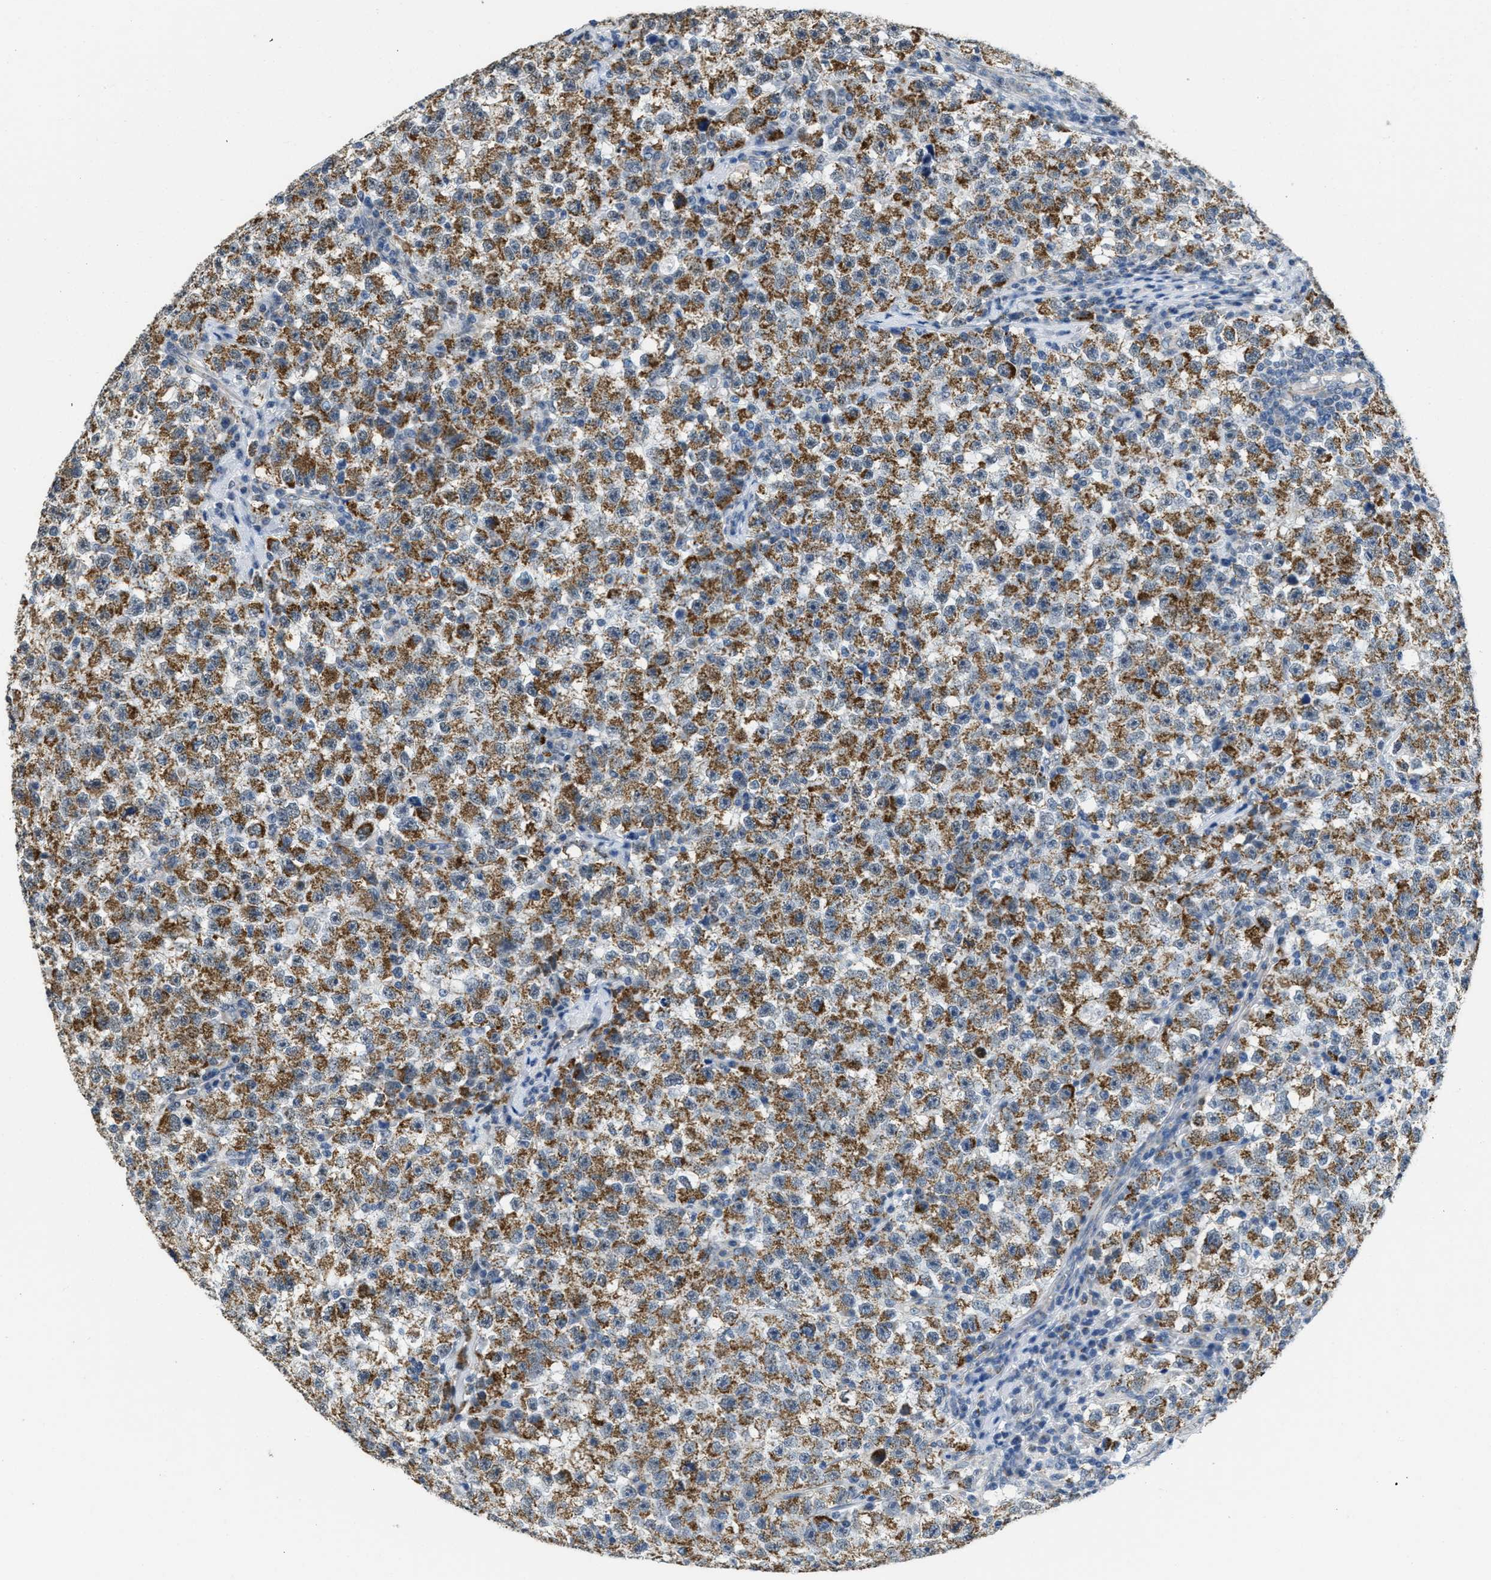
{"staining": {"intensity": "strong", "quantity": ">75%", "location": "cytoplasmic/membranous"}, "tissue": "testis cancer", "cell_type": "Tumor cells", "image_type": "cancer", "snomed": [{"axis": "morphology", "description": "Seminoma, NOS"}, {"axis": "topography", "description": "Testis"}], "caption": "IHC image of human testis cancer (seminoma) stained for a protein (brown), which displays high levels of strong cytoplasmic/membranous expression in about >75% of tumor cells.", "gene": "TOMM70", "patient": {"sex": "male", "age": 22}}